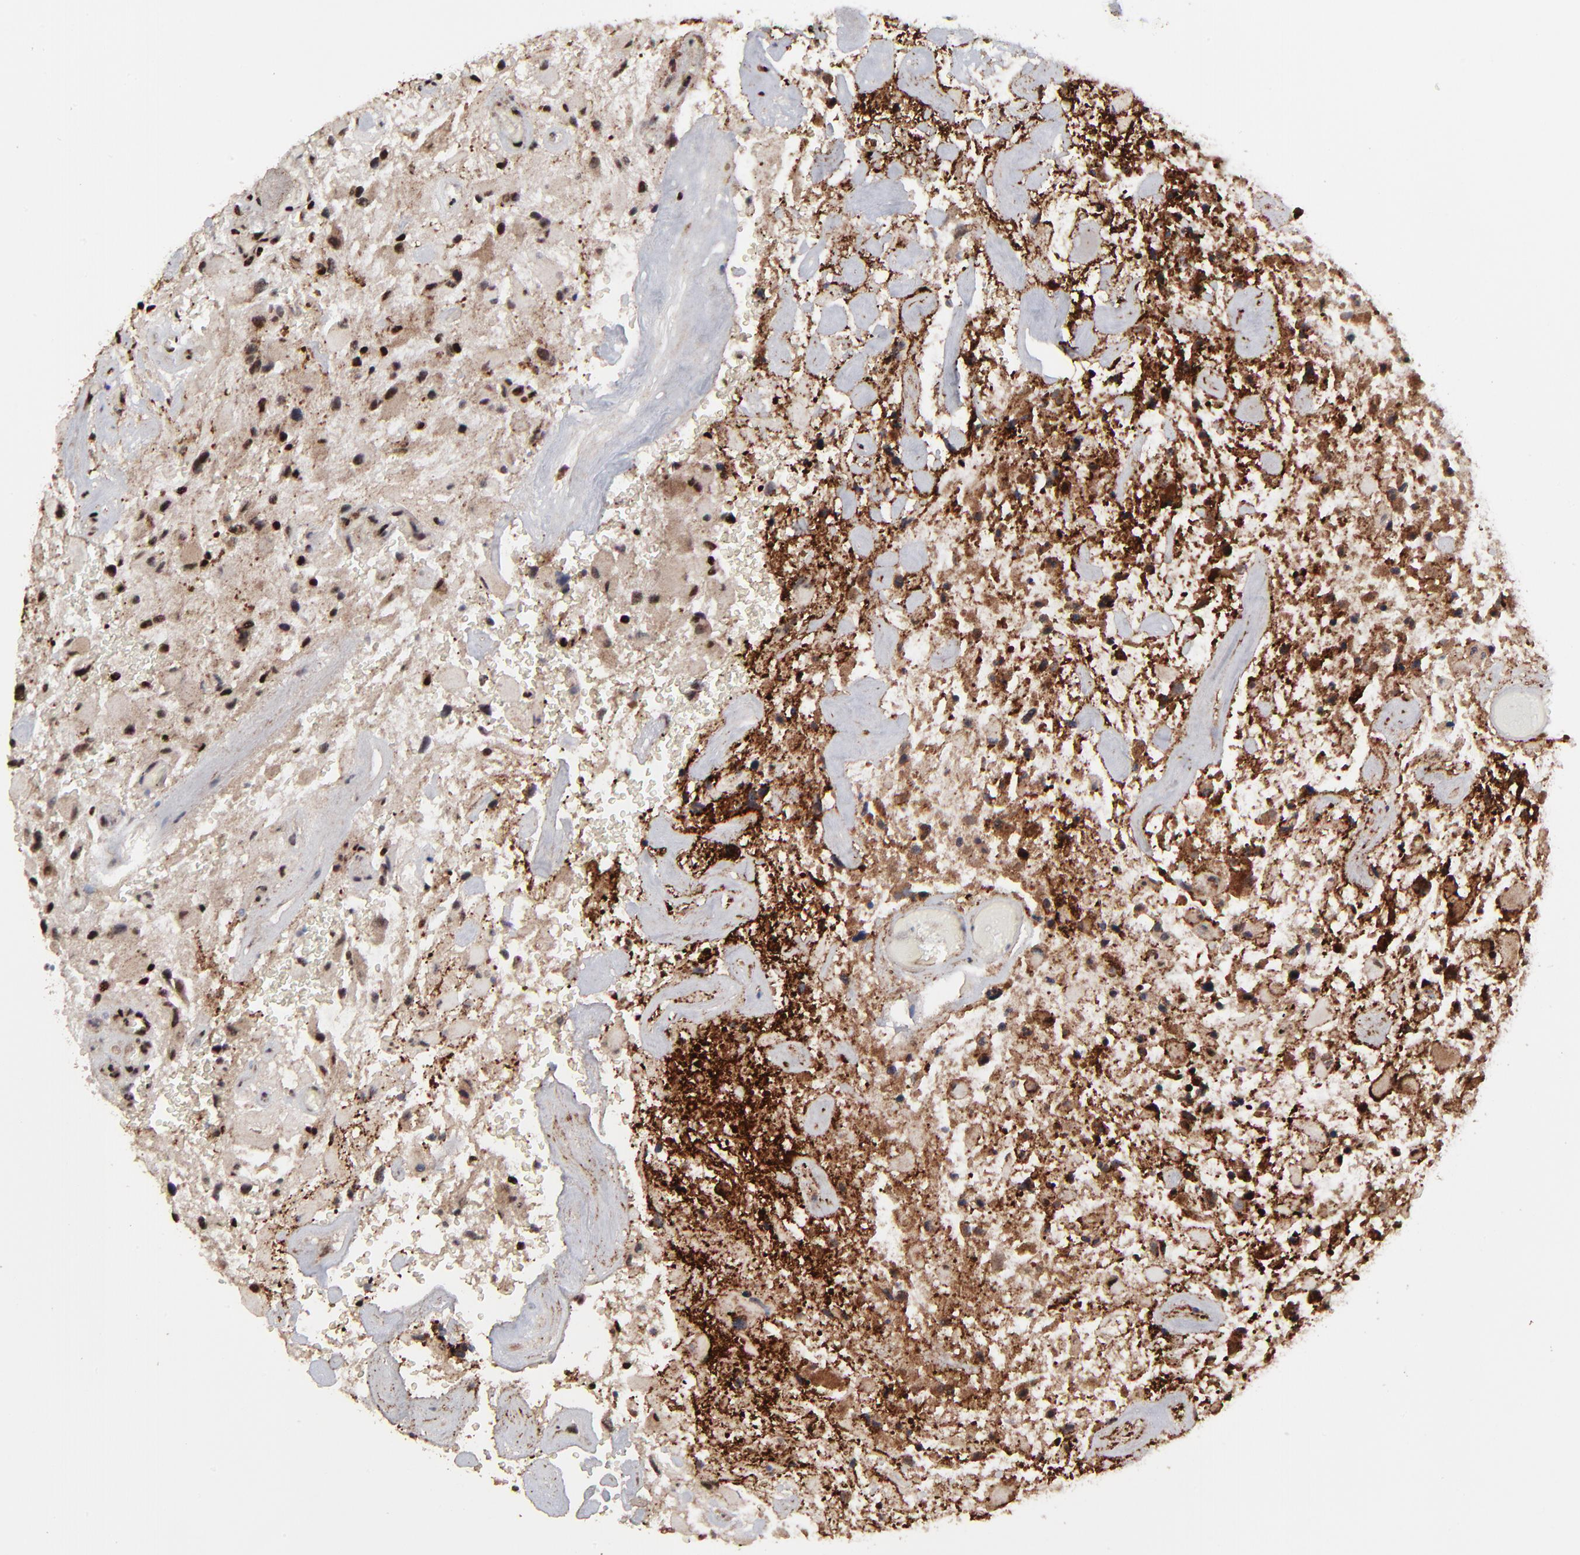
{"staining": {"intensity": "strong", "quantity": ">75%", "location": "nuclear"}, "tissue": "glioma", "cell_type": "Tumor cells", "image_type": "cancer", "snomed": [{"axis": "morphology", "description": "Glioma, malignant, High grade"}, {"axis": "topography", "description": "Brain"}], "caption": "Strong nuclear protein staining is present in about >75% of tumor cells in glioma.", "gene": "RBM22", "patient": {"sex": "female", "age": 60}}